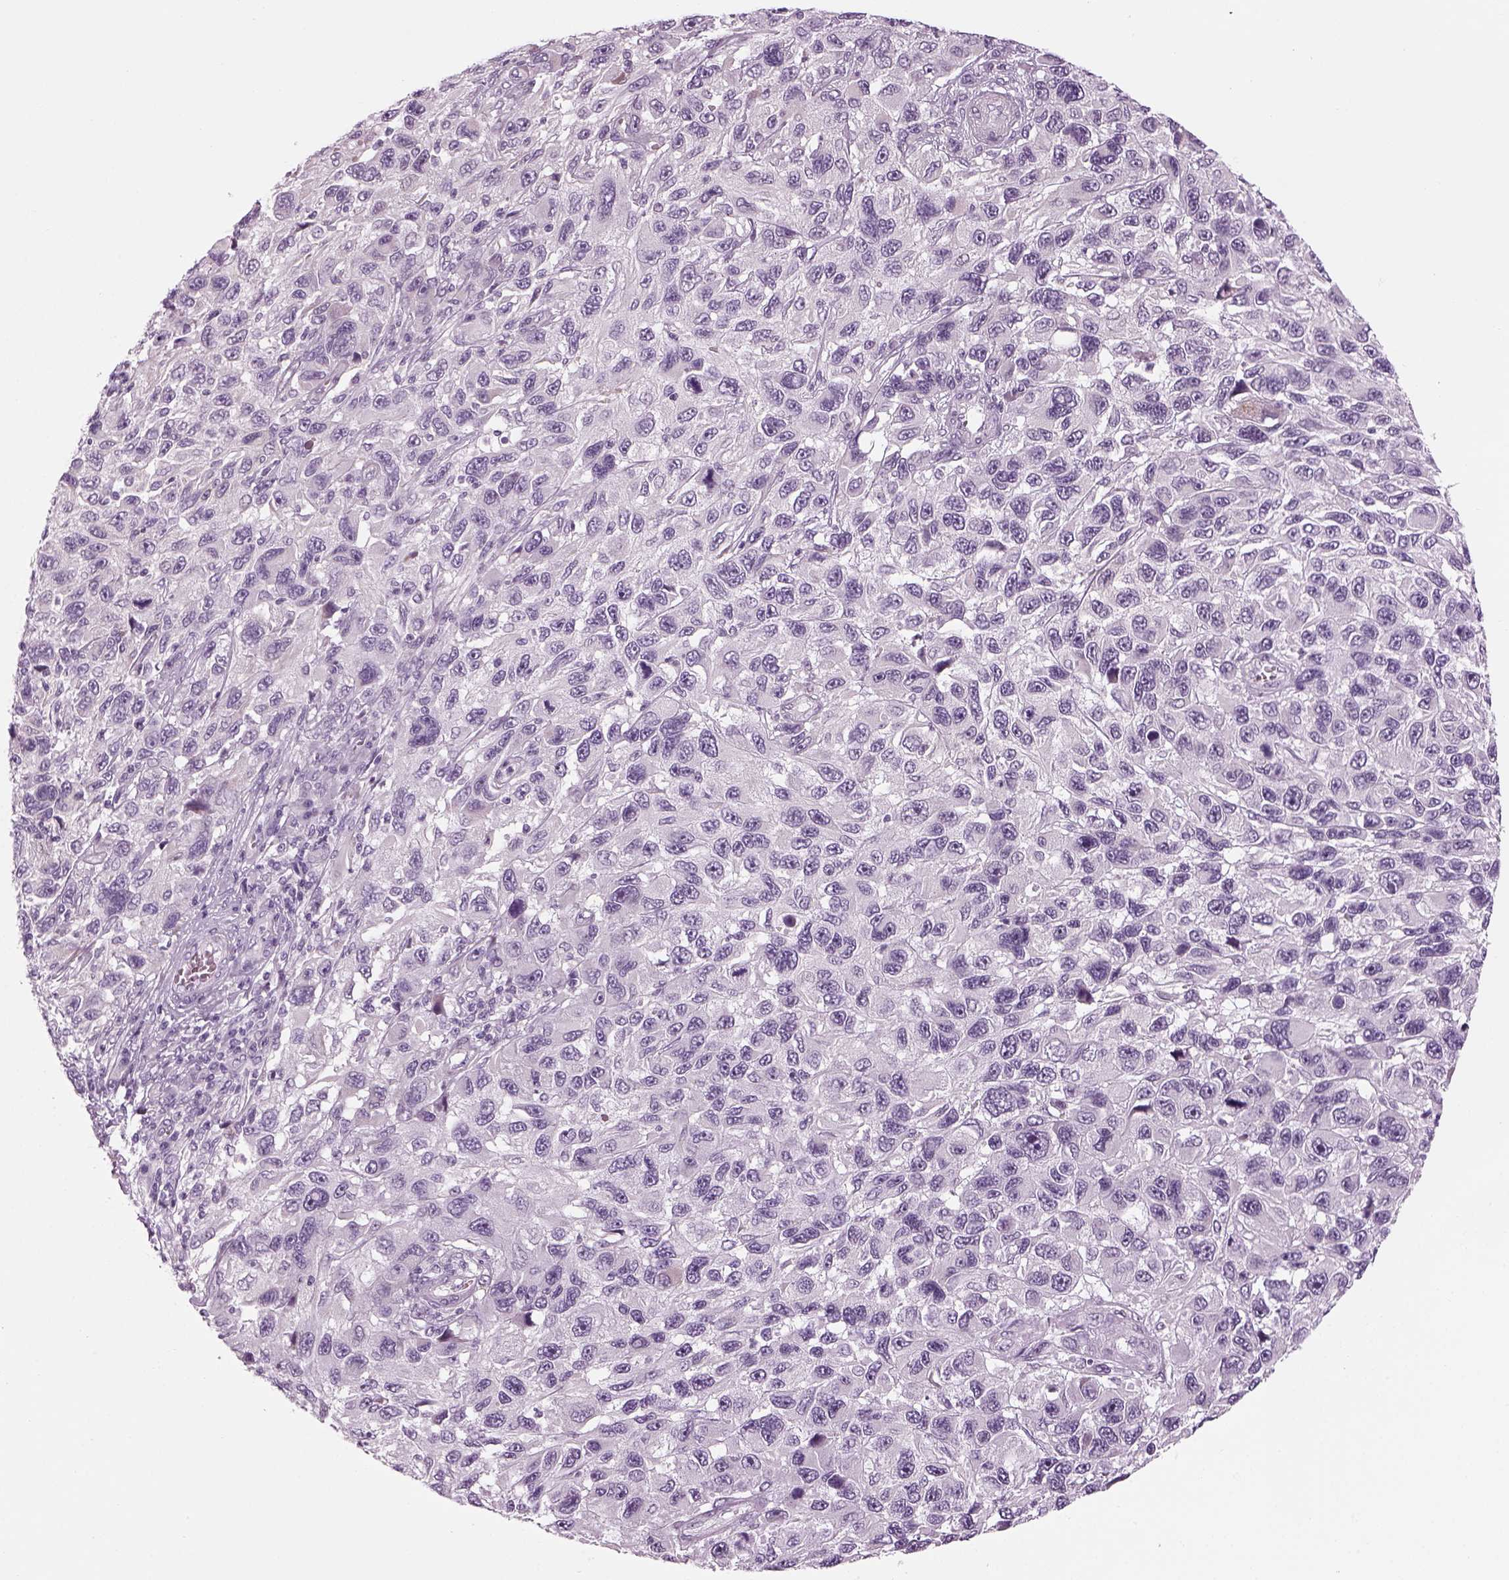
{"staining": {"intensity": "negative", "quantity": "none", "location": "none"}, "tissue": "melanoma", "cell_type": "Tumor cells", "image_type": "cancer", "snomed": [{"axis": "morphology", "description": "Malignant melanoma, NOS"}, {"axis": "topography", "description": "Skin"}], "caption": "The micrograph shows no staining of tumor cells in melanoma.", "gene": "LRRIQ3", "patient": {"sex": "male", "age": 53}}